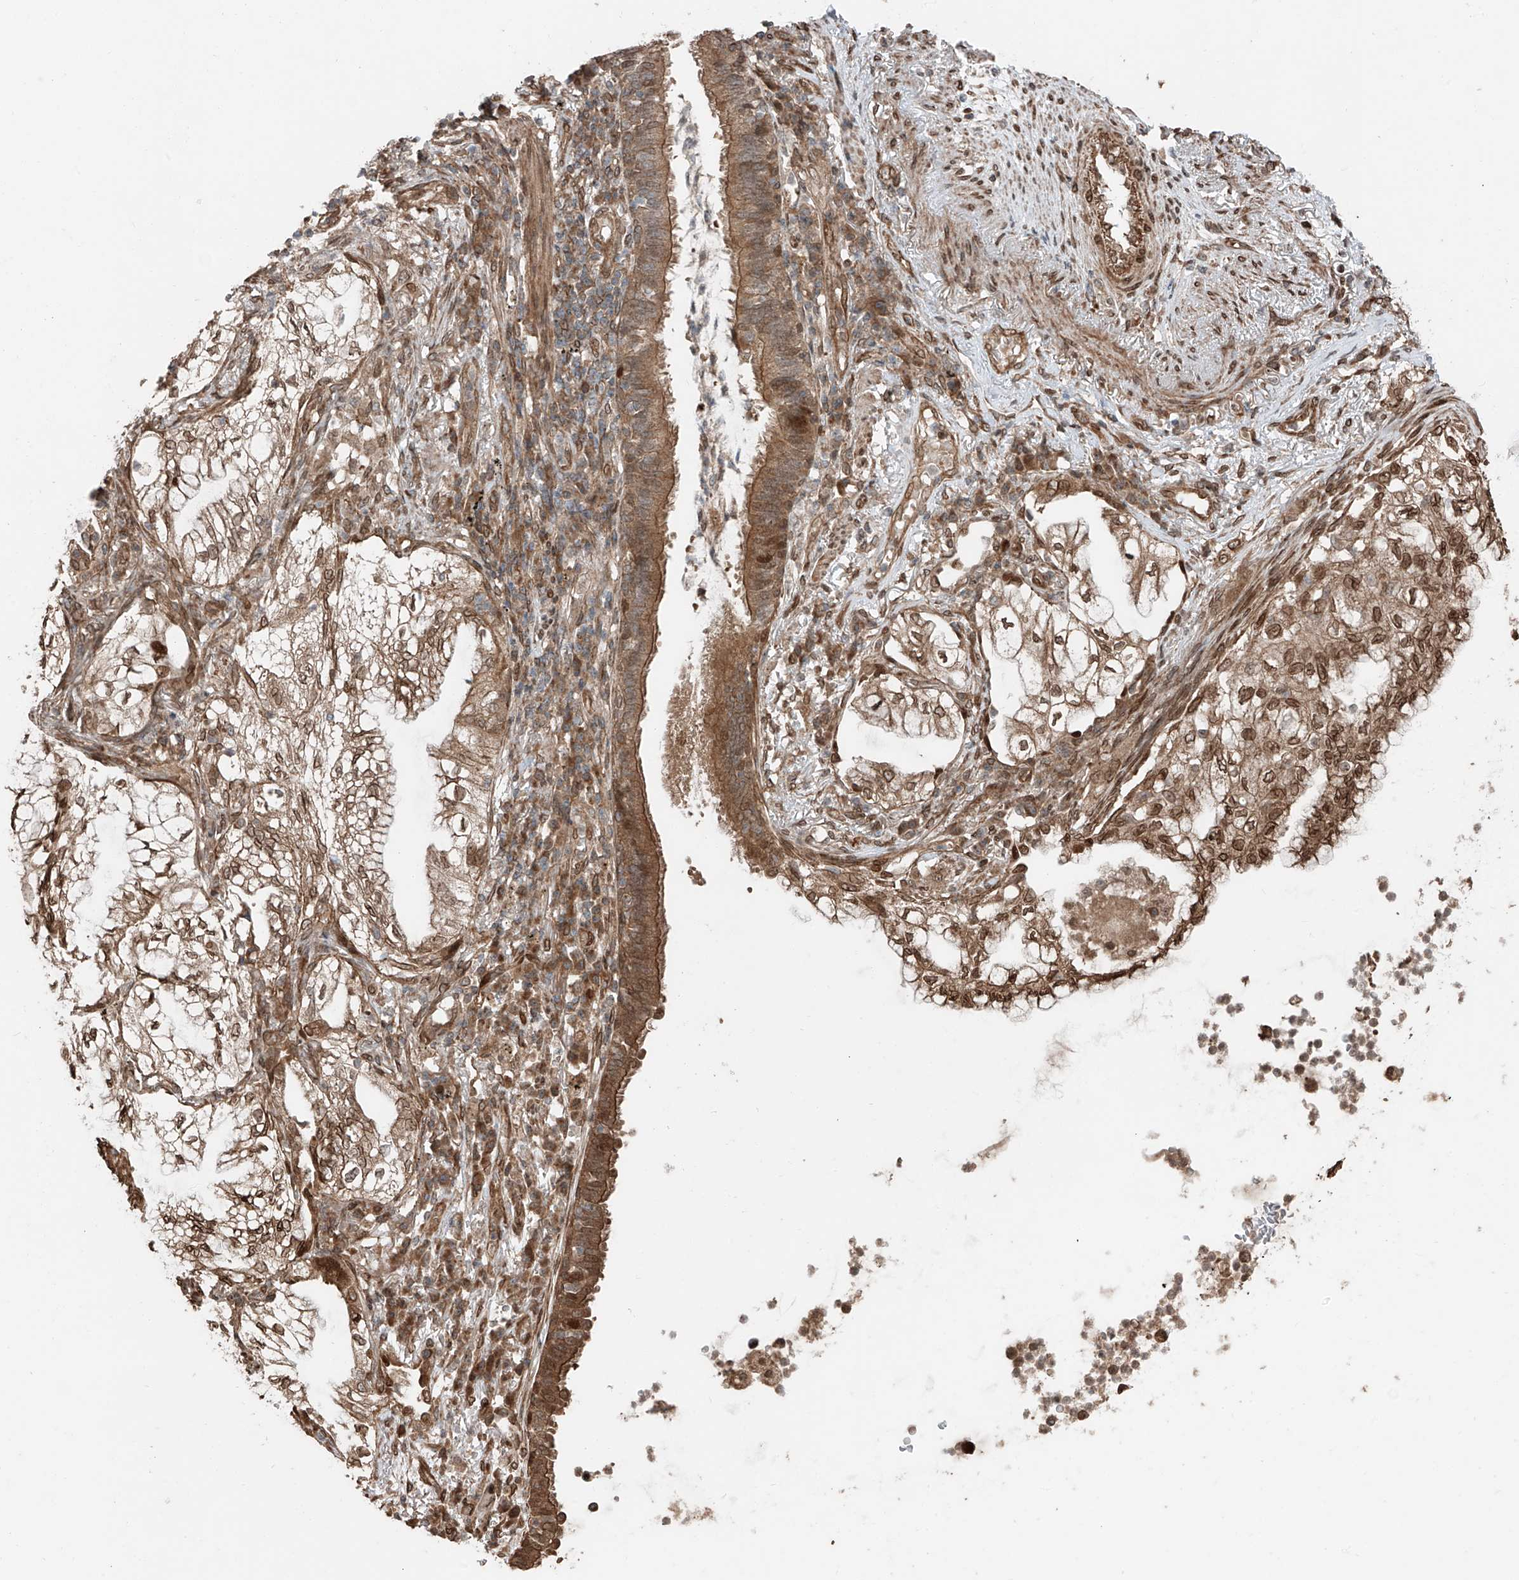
{"staining": {"intensity": "moderate", "quantity": ">75%", "location": "cytoplasmic/membranous,nuclear"}, "tissue": "lung cancer", "cell_type": "Tumor cells", "image_type": "cancer", "snomed": [{"axis": "morphology", "description": "Adenocarcinoma, NOS"}, {"axis": "topography", "description": "Lung"}], "caption": "Immunohistochemical staining of human lung adenocarcinoma displays medium levels of moderate cytoplasmic/membranous and nuclear protein expression in about >75% of tumor cells. The protein of interest is shown in brown color, while the nuclei are stained blue.", "gene": "CEP162", "patient": {"sex": "female", "age": 70}}